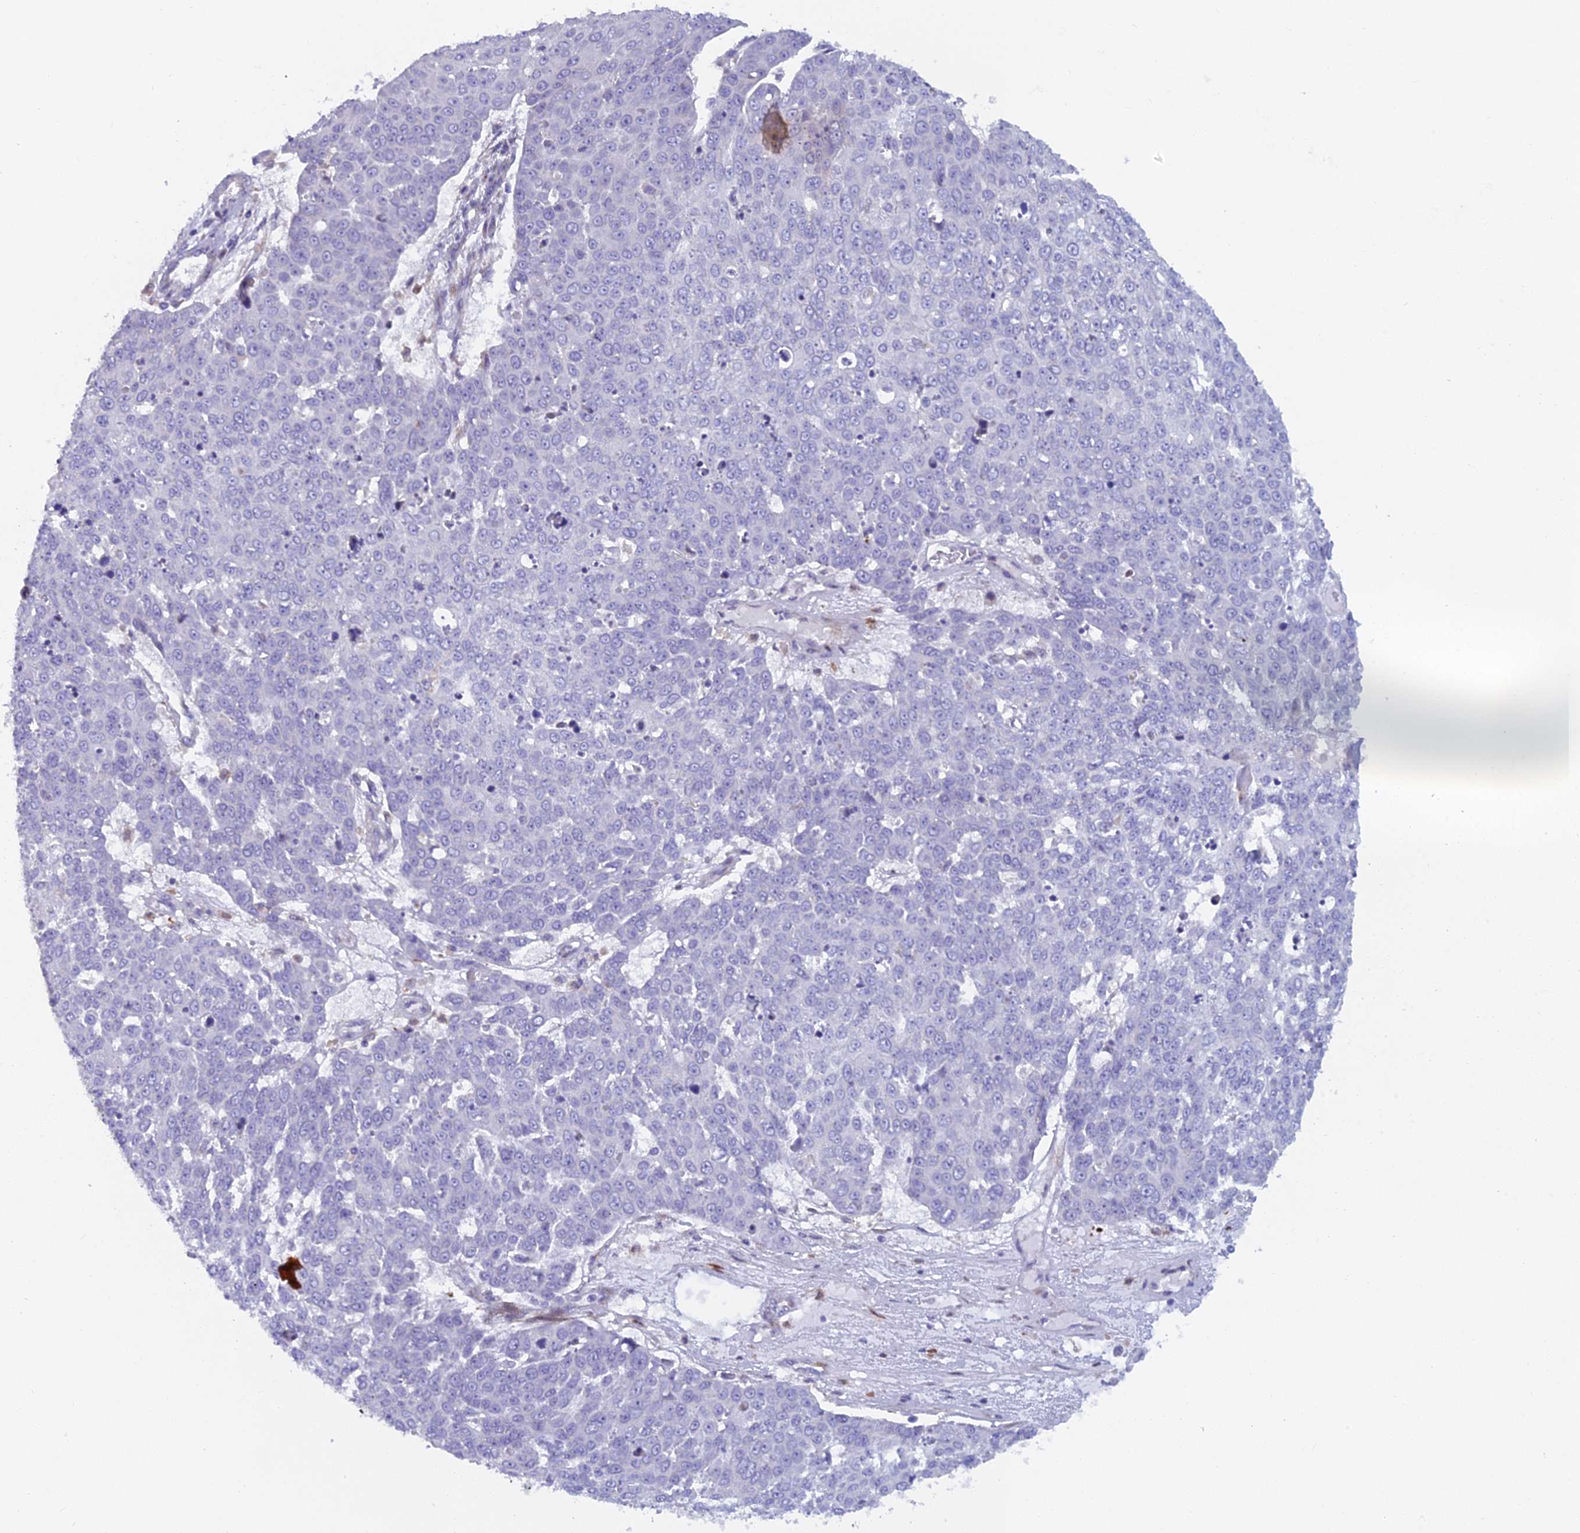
{"staining": {"intensity": "negative", "quantity": "none", "location": "none"}, "tissue": "skin cancer", "cell_type": "Tumor cells", "image_type": "cancer", "snomed": [{"axis": "morphology", "description": "Squamous cell carcinoma, NOS"}, {"axis": "topography", "description": "Skin"}], "caption": "Immunohistochemistry of human skin squamous cell carcinoma shows no staining in tumor cells.", "gene": "B9D2", "patient": {"sex": "male", "age": 71}}